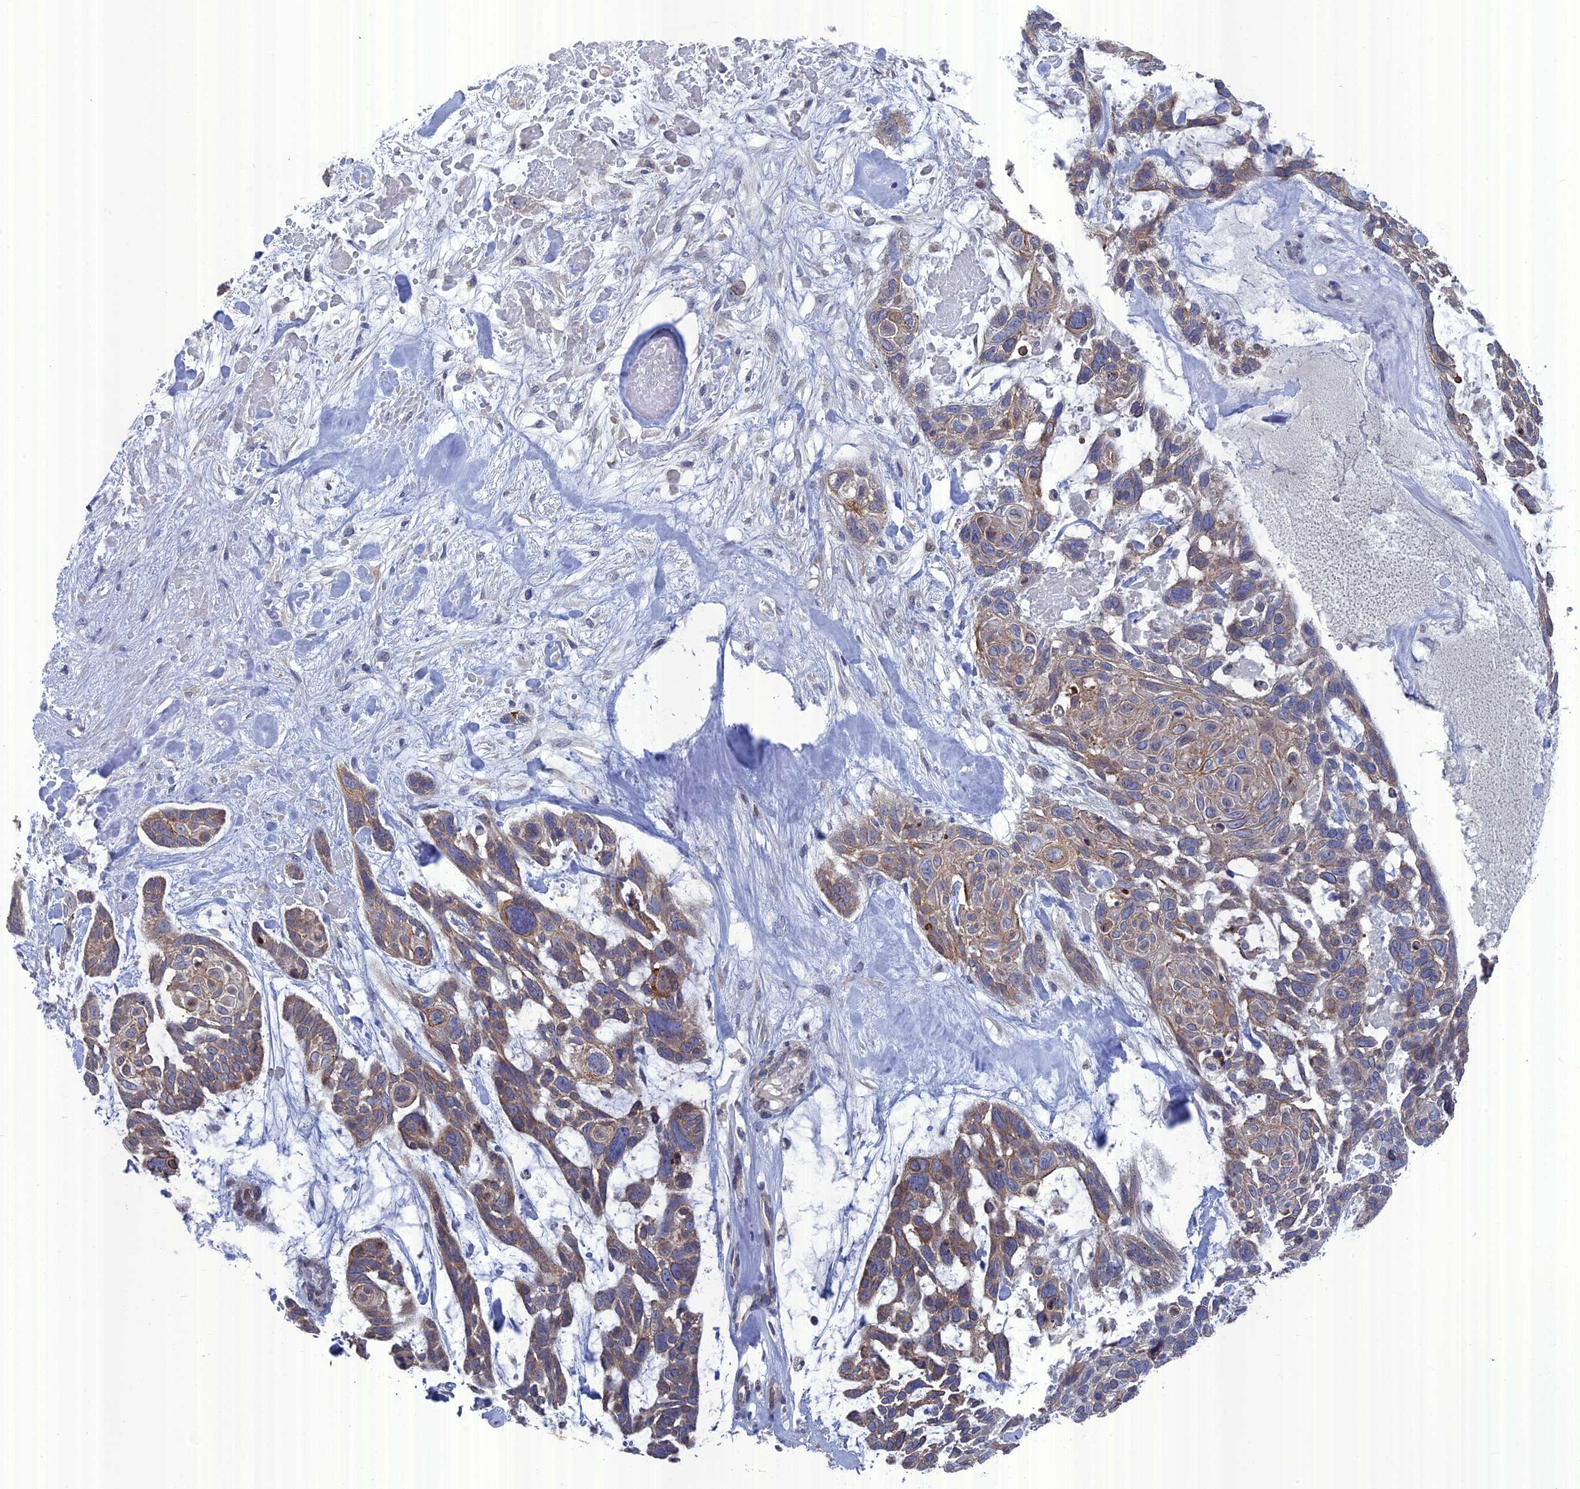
{"staining": {"intensity": "moderate", "quantity": ">75%", "location": "cytoplasmic/membranous"}, "tissue": "skin cancer", "cell_type": "Tumor cells", "image_type": "cancer", "snomed": [{"axis": "morphology", "description": "Basal cell carcinoma"}, {"axis": "topography", "description": "Skin"}], "caption": "Immunohistochemical staining of skin basal cell carcinoma exhibits moderate cytoplasmic/membranous protein expression in about >75% of tumor cells.", "gene": "TMEM161A", "patient": {"sex": "male", "age": 88}}